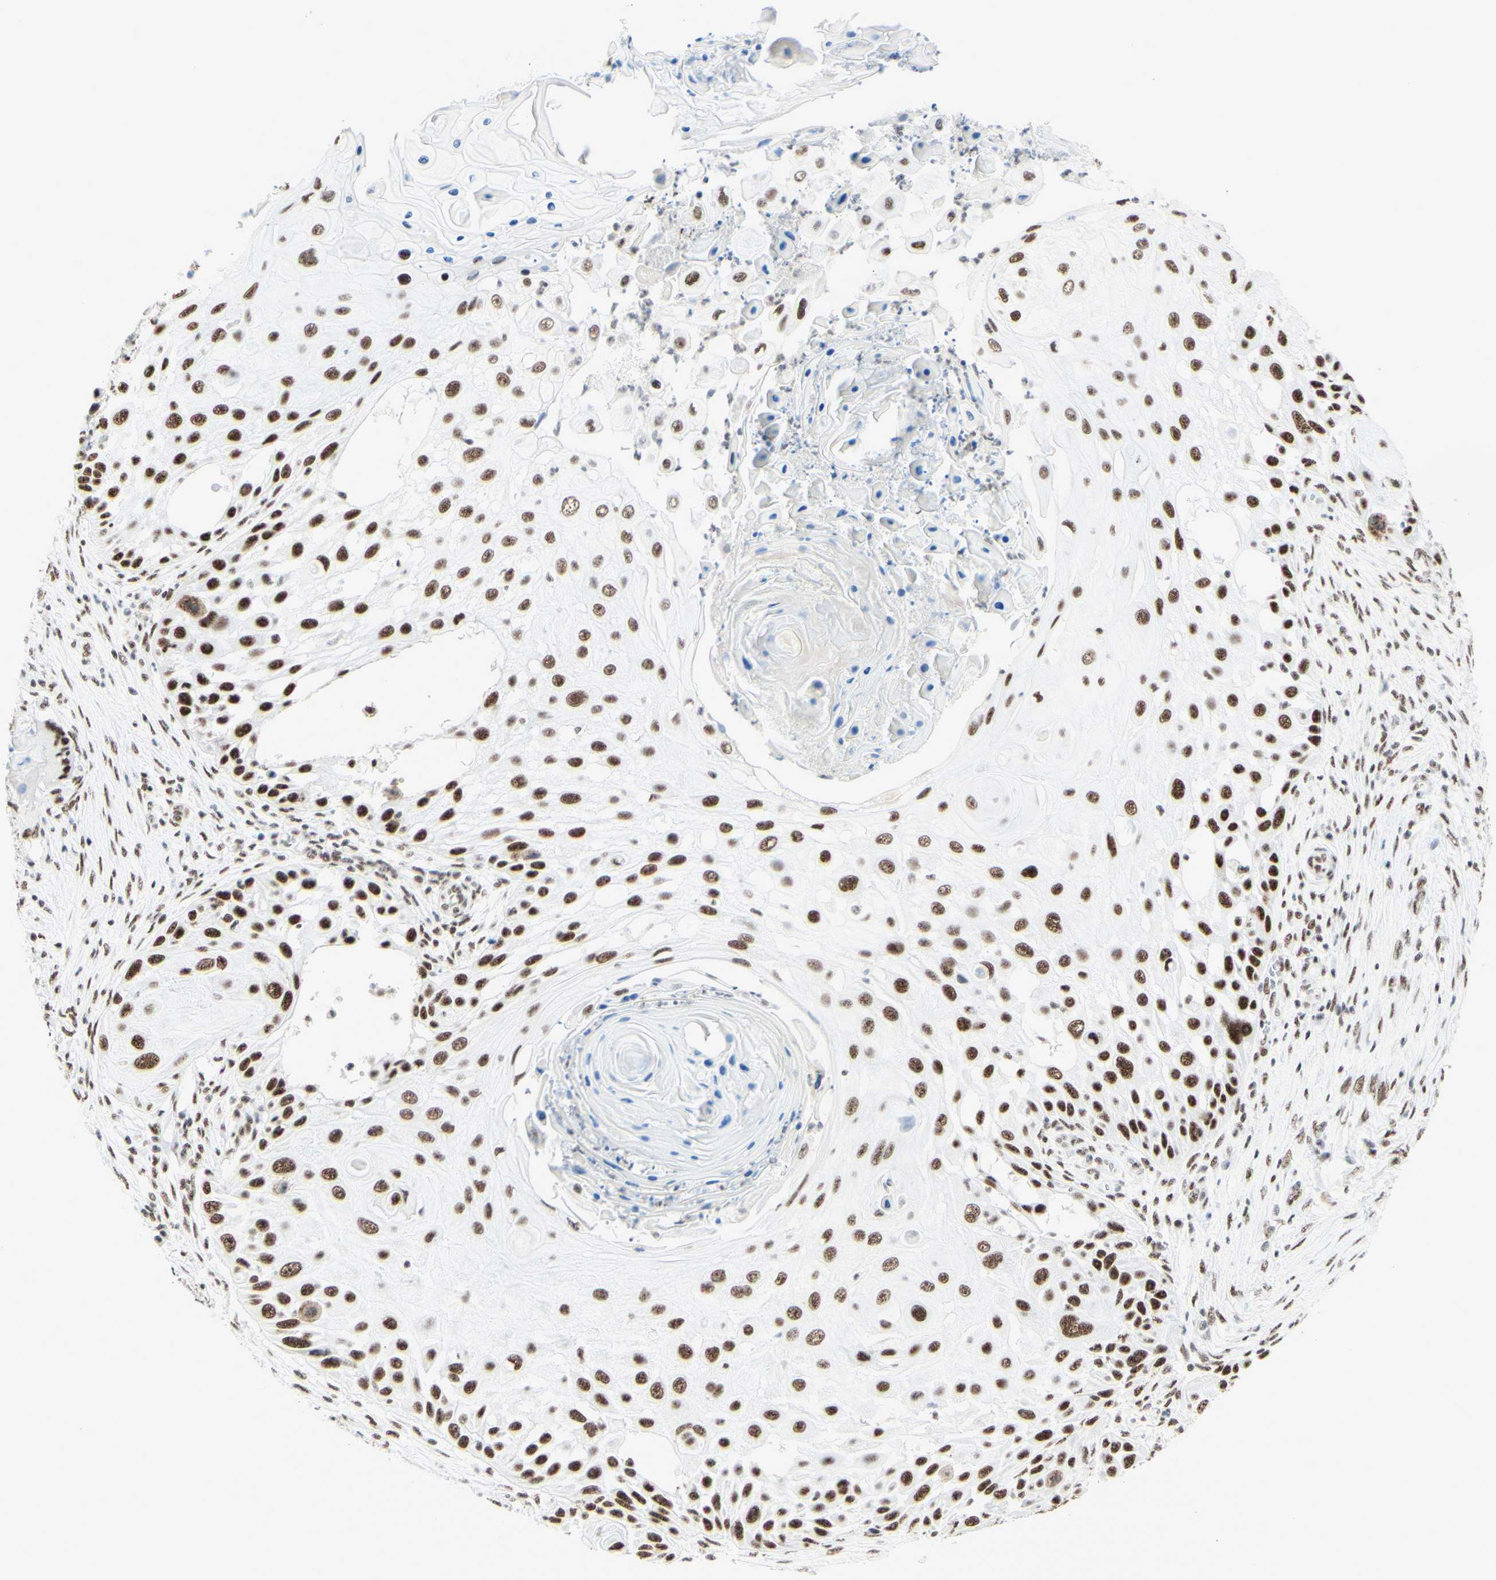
{"staining": {"intensity": "strong", "quantity": "25%-75%", "location": "nuclear"}, "tissue": "skin cancer", "cell_type": "Tumor cells", "image_type": "cancer", "snomed": [{"axis": "morphology", "description": "Squamous cell carcinoma, NOS"}, {"axis": "topography", "description": "Skin"}], "caption": "DAB (3,3'-diaminobenzidine) immunohistochemical staining of human skin cancer (squamous cell carcinoma) shows strong nuclear protein staining in about 25%-75% of tumor cells. (Brightfield microscopy of DAB IHC at high magnification).", "gene": "WTAP", "patient": {"sex": "female", "age": 44}}